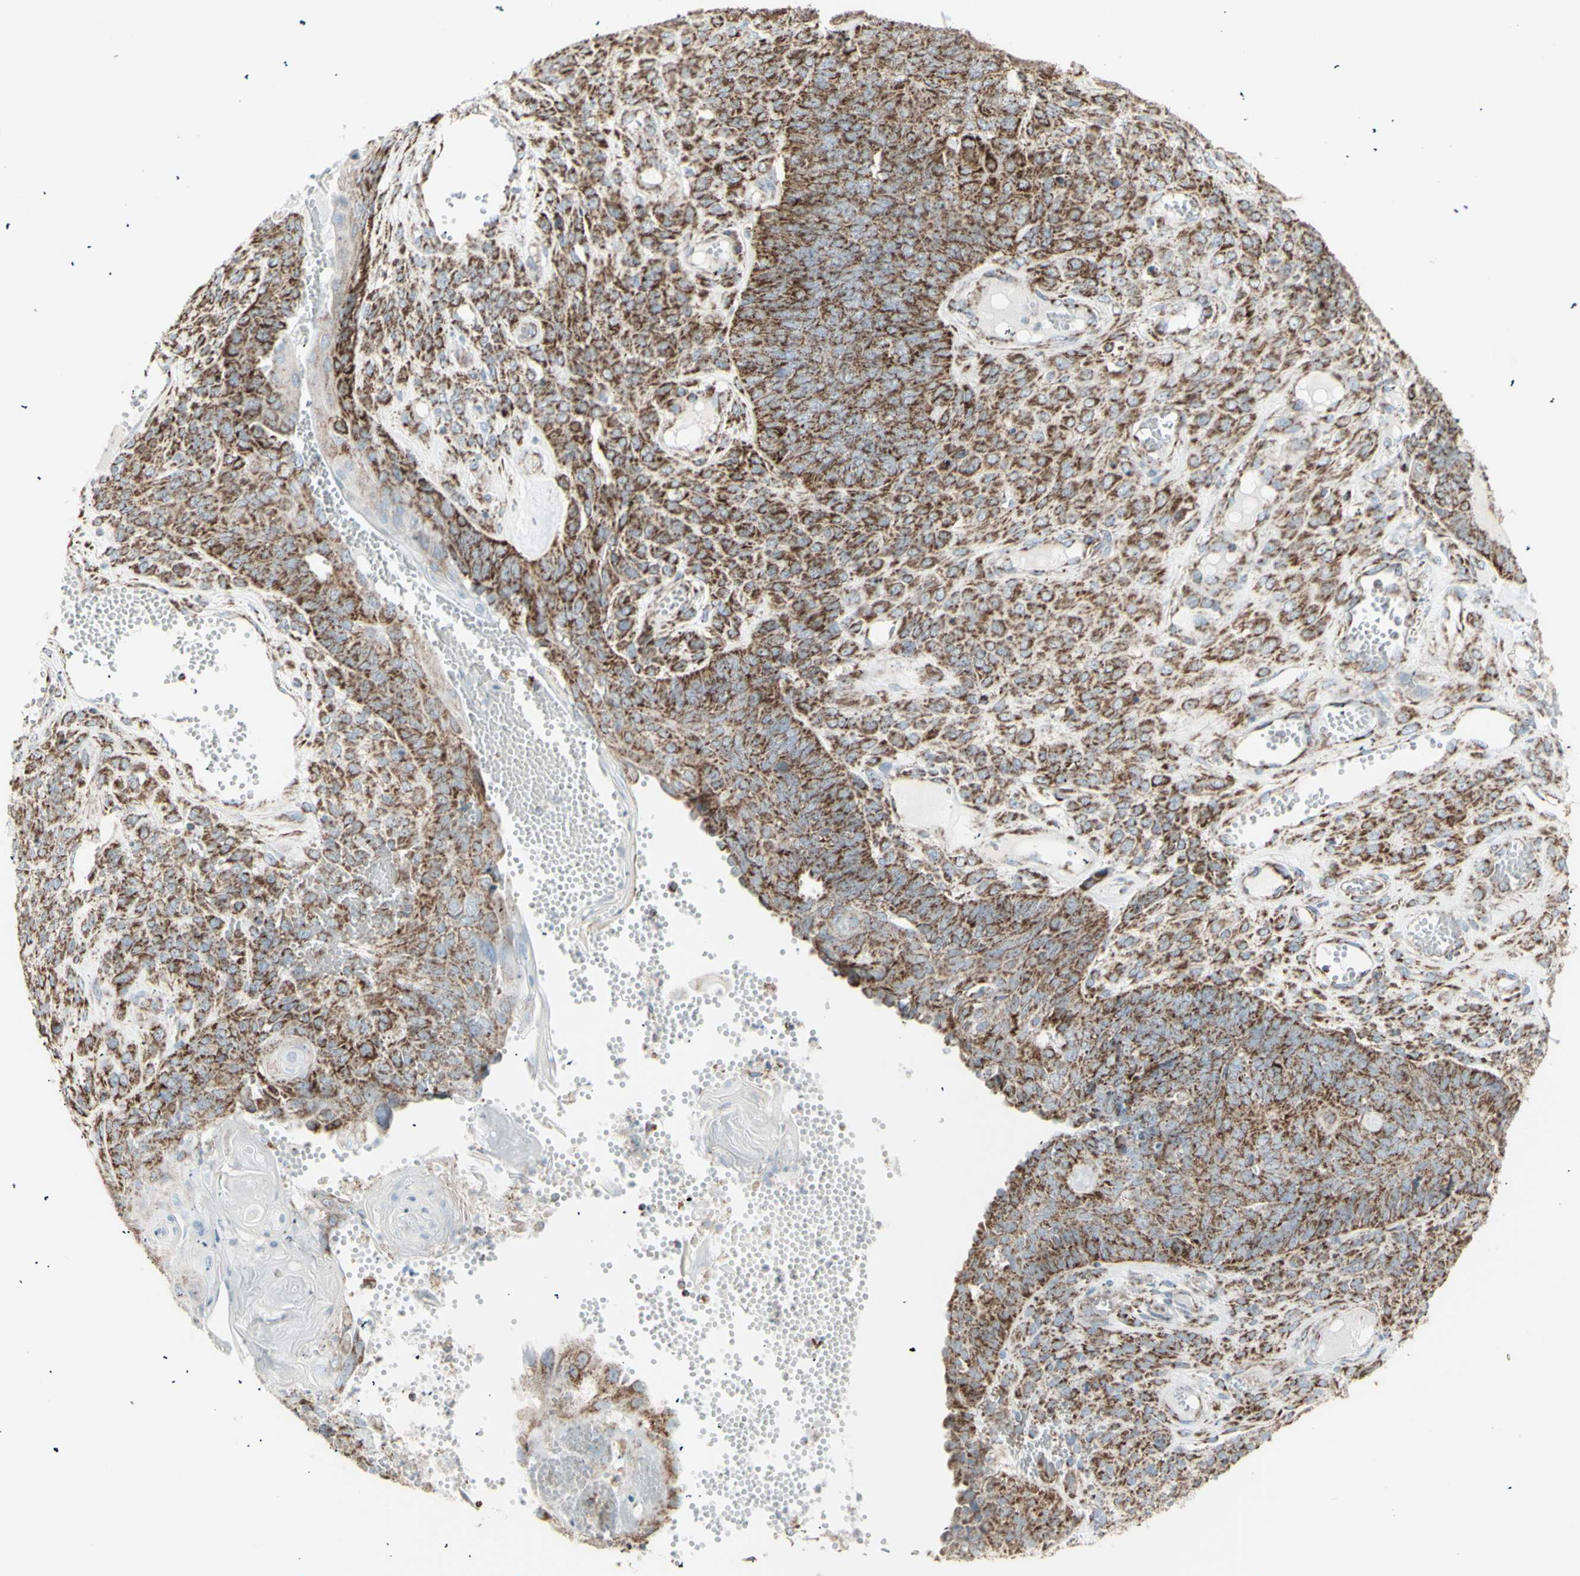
{"staining": {"intensity": "strong", "quantity": ">75%", "location": "cytoplasmic/membranous"}, "tissue": "endometrial cancer", "cell_type": "Tumor cells", "image_type": "cancer", "snomed": [{"axis": "morphology", "description": "Adenocarcinoma, NOS"}, {"axis": "topography", "description": "Endometrium"}], "caption": "Endometrial cancer stained with a protein marker reveals strong staining in tumor cells.", "gene": "PLGRKT", "patient": {"sex": "female", "age": 32}}